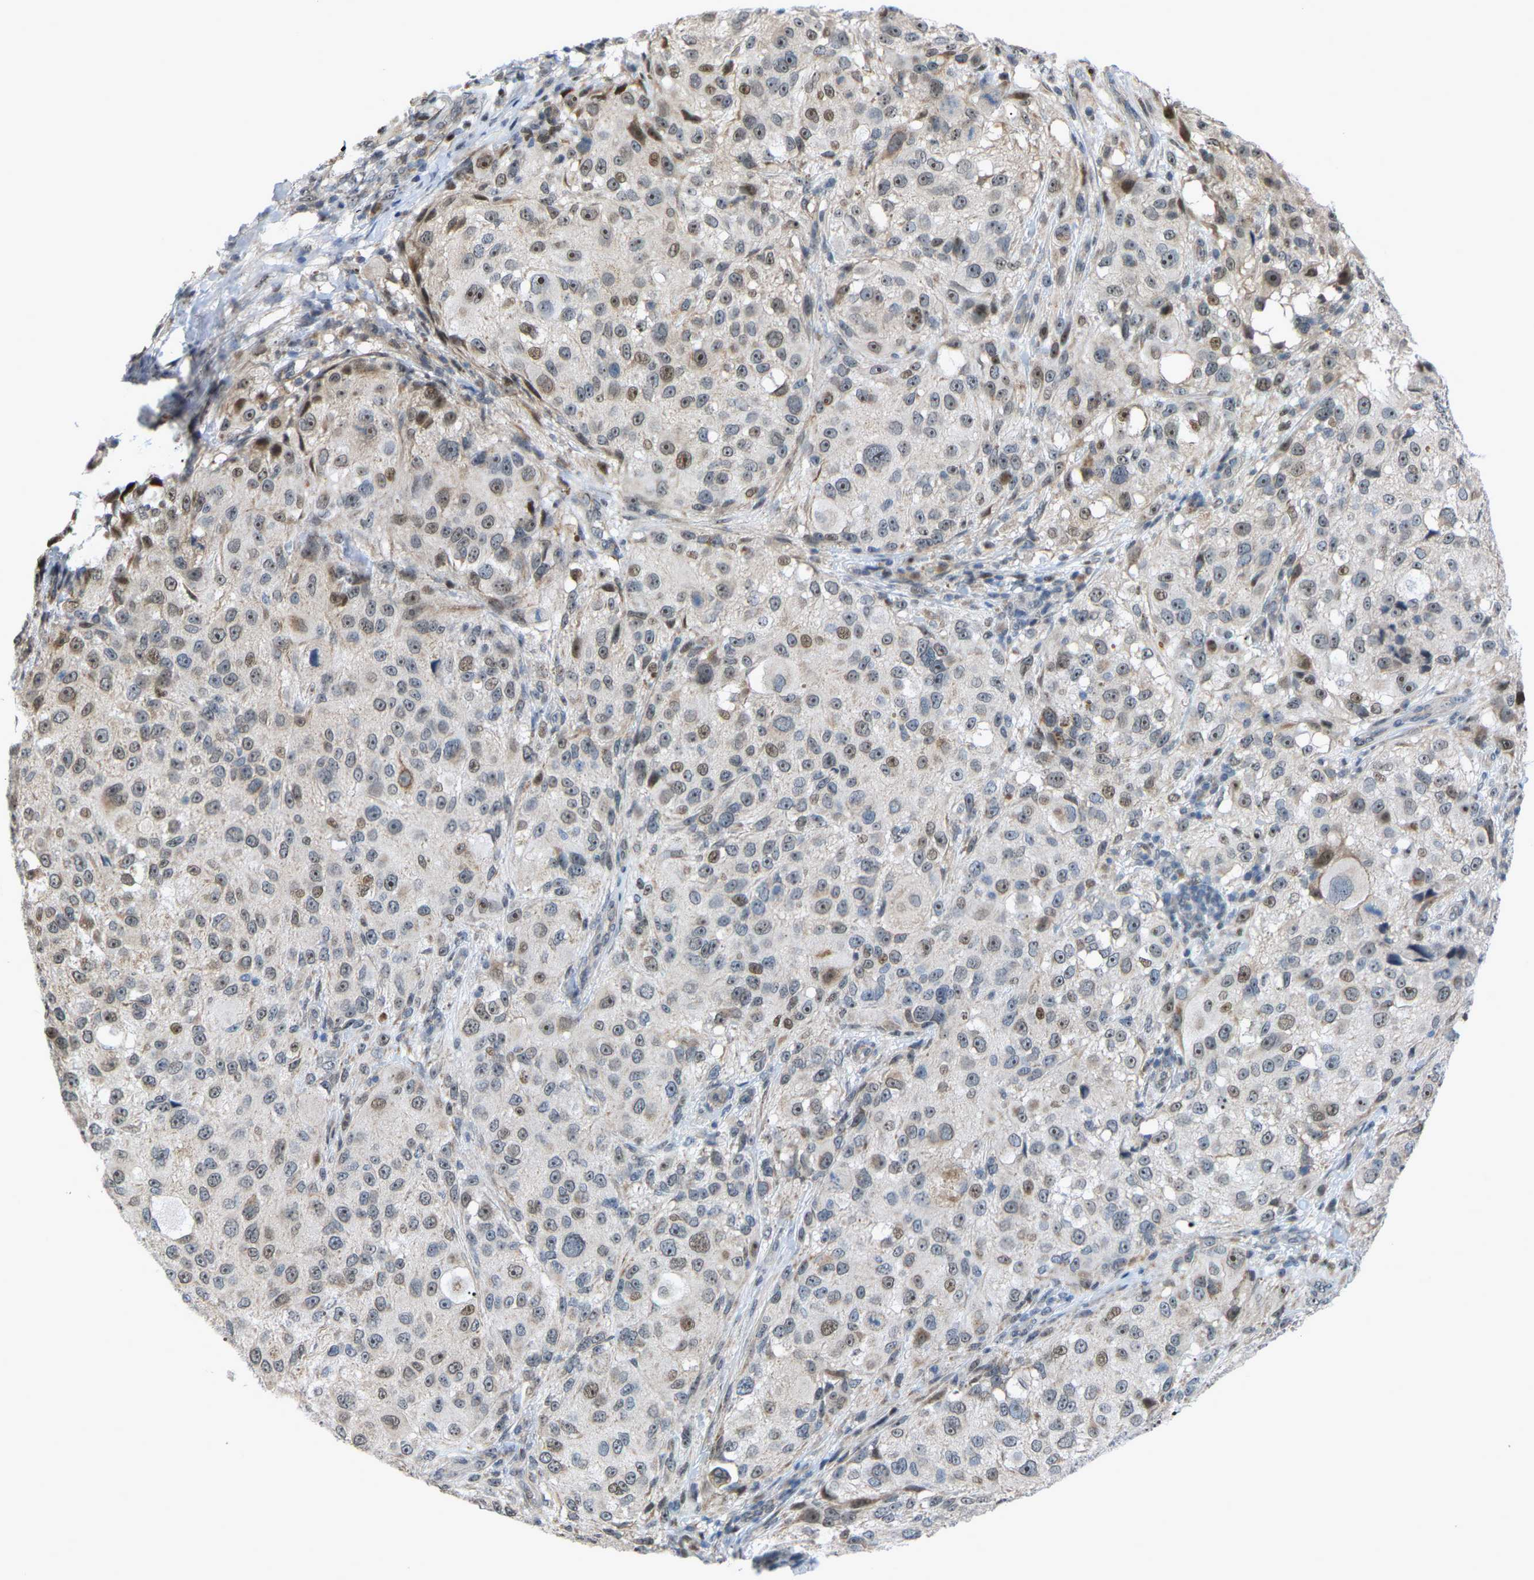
{"staining": {"intensity": "moderate", "quantity": "25%-75%", "location": "nuclear"}, "tissue": "melanoma", "cell_type": "Tumor cells", "image_type": "cancer", "snomed": [{"axis": "morphology", "description": "Necrosis, NOS"}, {"axis": "morphology", "description": "Malignant melanoma, NOS"}, {"axis": "topography", "description": "Skin"}], "caption": "The histopathology image reveals immunohistochemical staining of melanoma. There is moderate nuclear positivity is seen in approximately 25%-75% of tumor cells.", "gene": "CROT", "patient": {"sex": "female", "age": 87}}